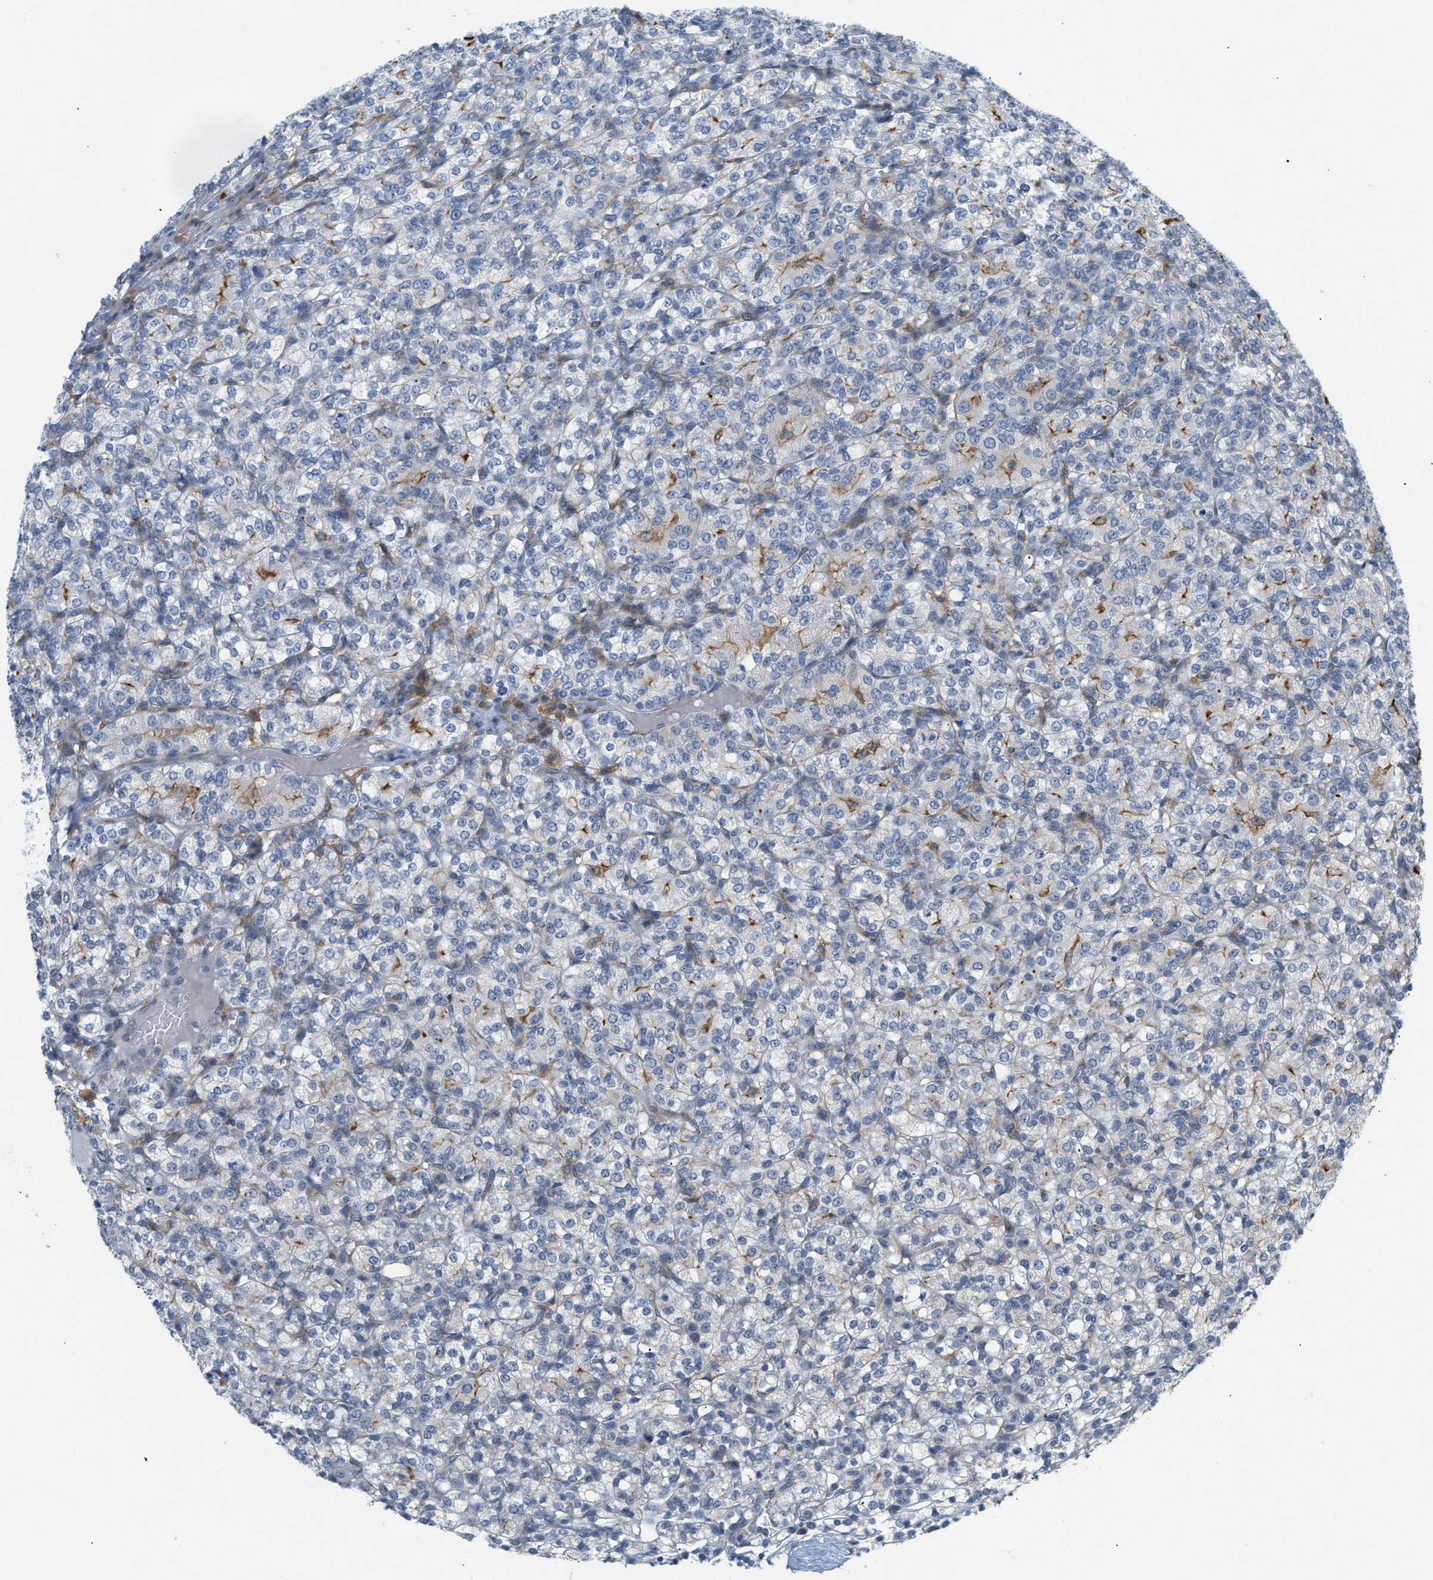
{"staining": {"intensity": "negative", "quantity": "none", "location": "none"}, "tissue": "renal cancer", "cell_type": "Tumor cells", "image_type": "cancer", "snomed": [{"axis": "morphology", "description": "Adenocarcinoma, NOS"}, {"axis": "topography", "description": "Kidney"}], "caption": "Immunohistochemistry micrograph of neoplastic tissue: renal cancer stained with DAB reveals no significant protein staining in tumor cells.", "gene": "ZNF408", "patient": {"sex": "male", "age": 77}}